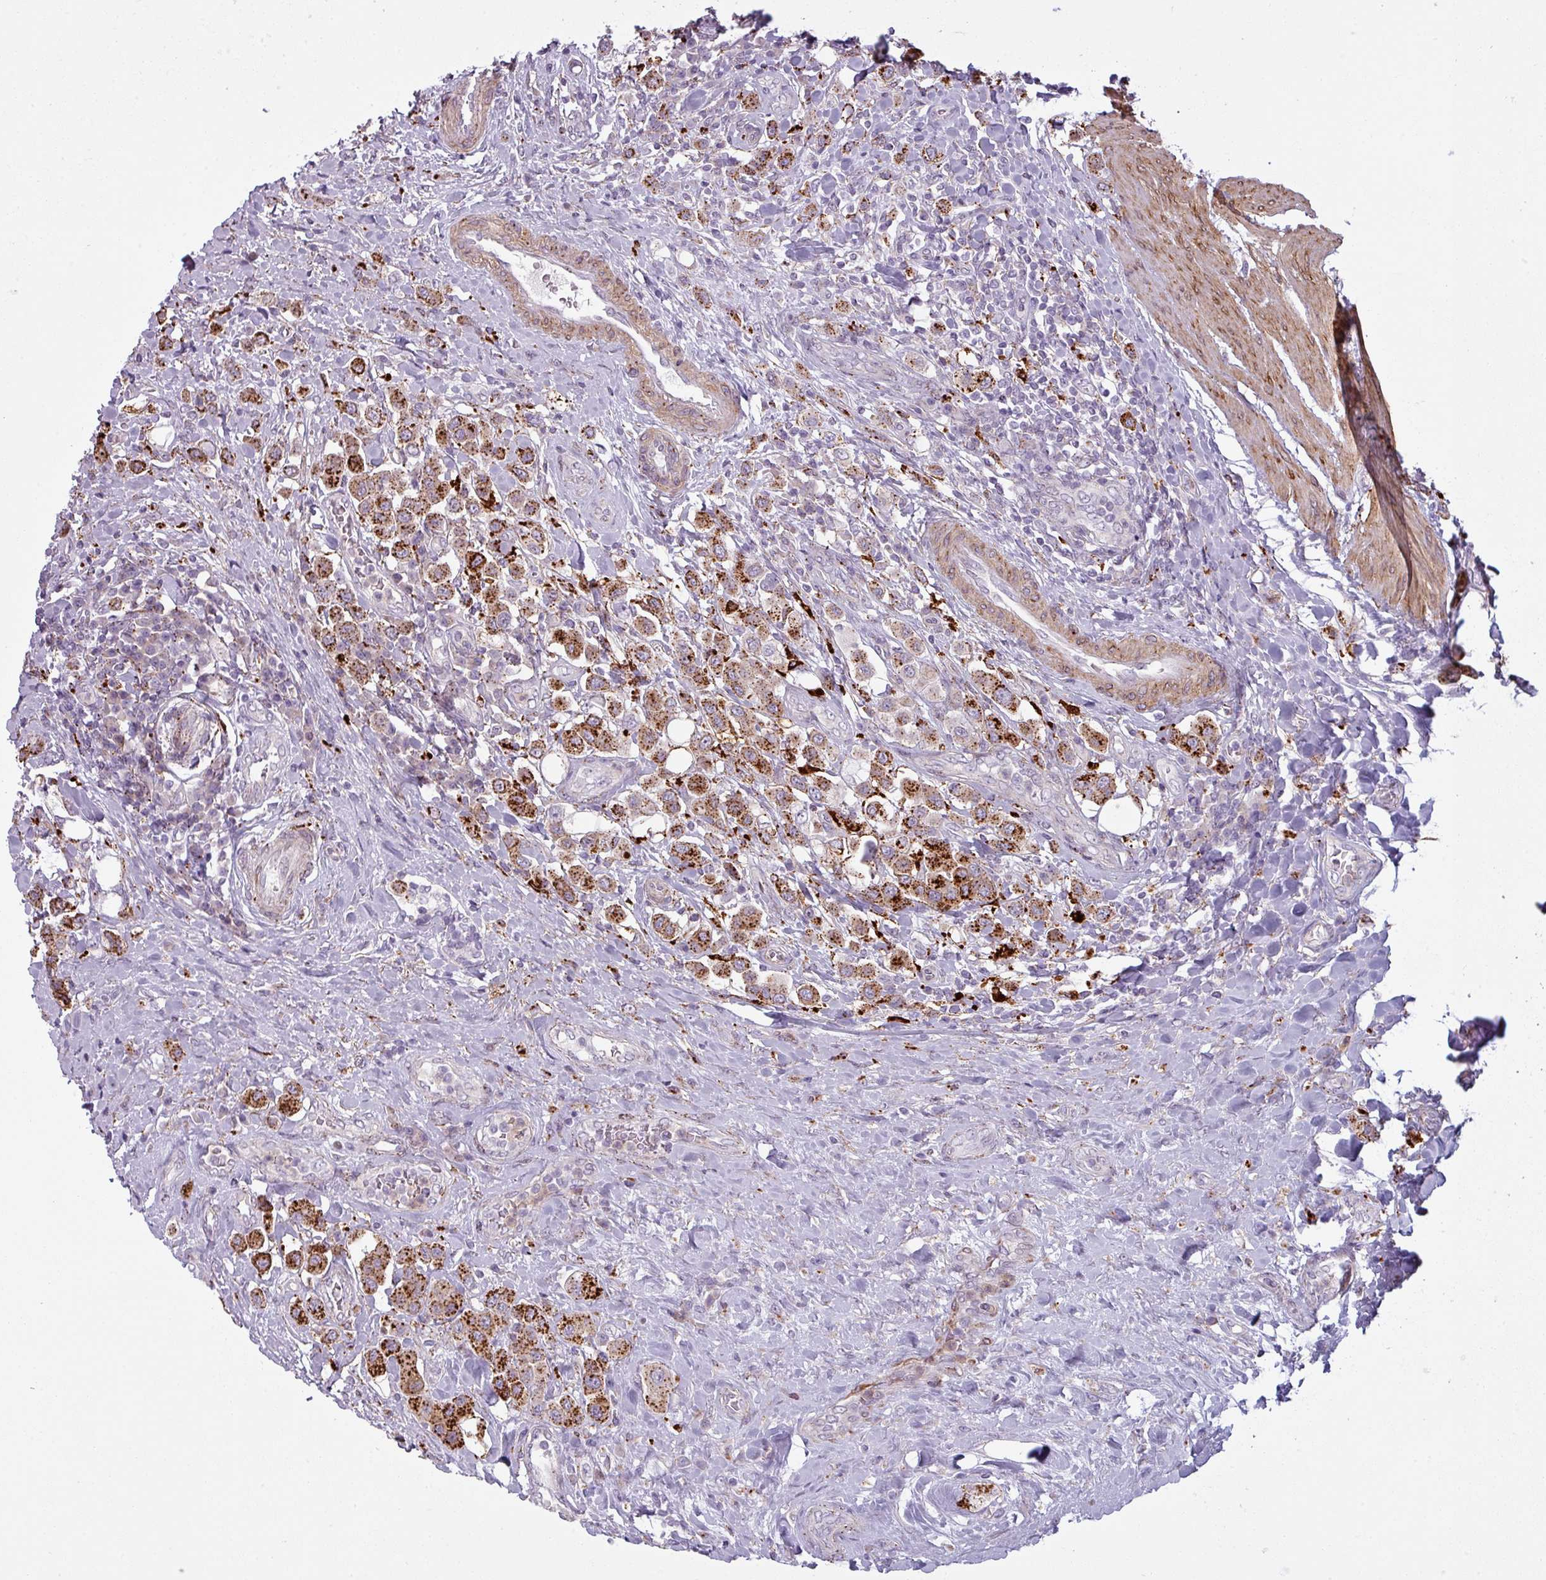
{"staining": {"intensity": "strong", "quantity": ">75%", "location": "cytoplasmic/membranous"}, "tissue": "urothelial cancer", "cell_type": "Tumor cells", "image_type": "cancer", "snomed": [{"axis": "morphology", "description": "Urothelial carcinoma, High grade"}, {"axis": "topography", "description": "Urinary bladder"}], "caption": "Human urothelial cancer stained with a brown dye displays strong cytoplasmic/membranous positive positivity in approximately >75% of tumor cells.", "gene": "MAP7D2", "patient": {"sex": "male", "age": 50}}